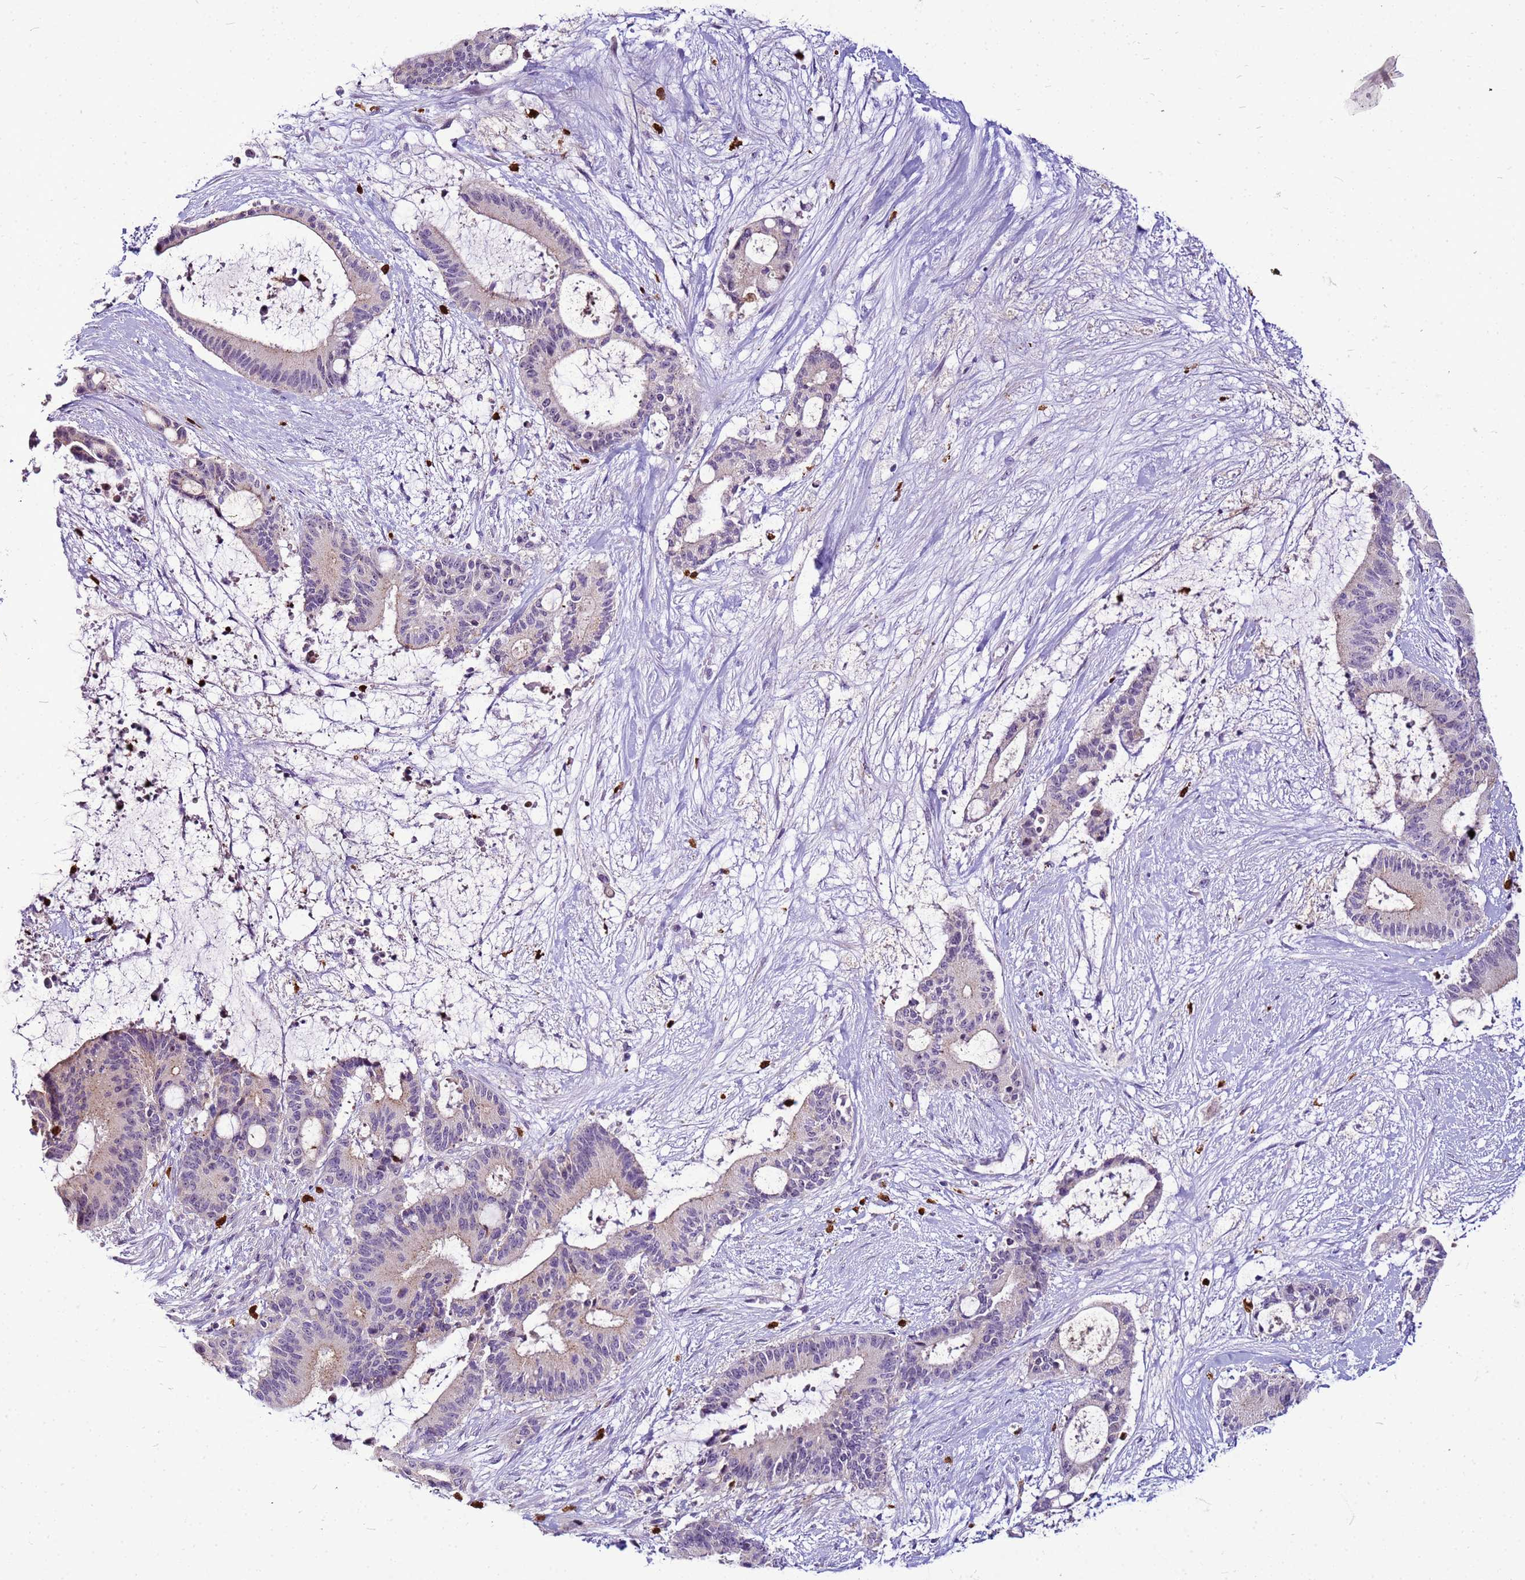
{"staining": {"intensity": "weak", "quantity": "<25%", "location": "cytoplasmic/membranous"}, "tissue": "liver cancer", "cell_type": "Tumor cells", "image_type": "cancer", "snomed": [{"axis": "morphology", "description": "Normal tissue, NOS"}, {"axis": "morphology", "description": "Cholangiocarcinoma"}, {"axis": "topography", "description": "Liver"}, {"axis": "topography", "description": "Peripheral nerve tissue"}], "caption": "DAB immunohistochemical staining of human liver cancer shows no significant staining in tumor cells. (DAB immunohistochemistry (IHC) with hematoxylin counter stain).", "gene": "VPS4B", "patient": {"sex": "female", "age": 73}}